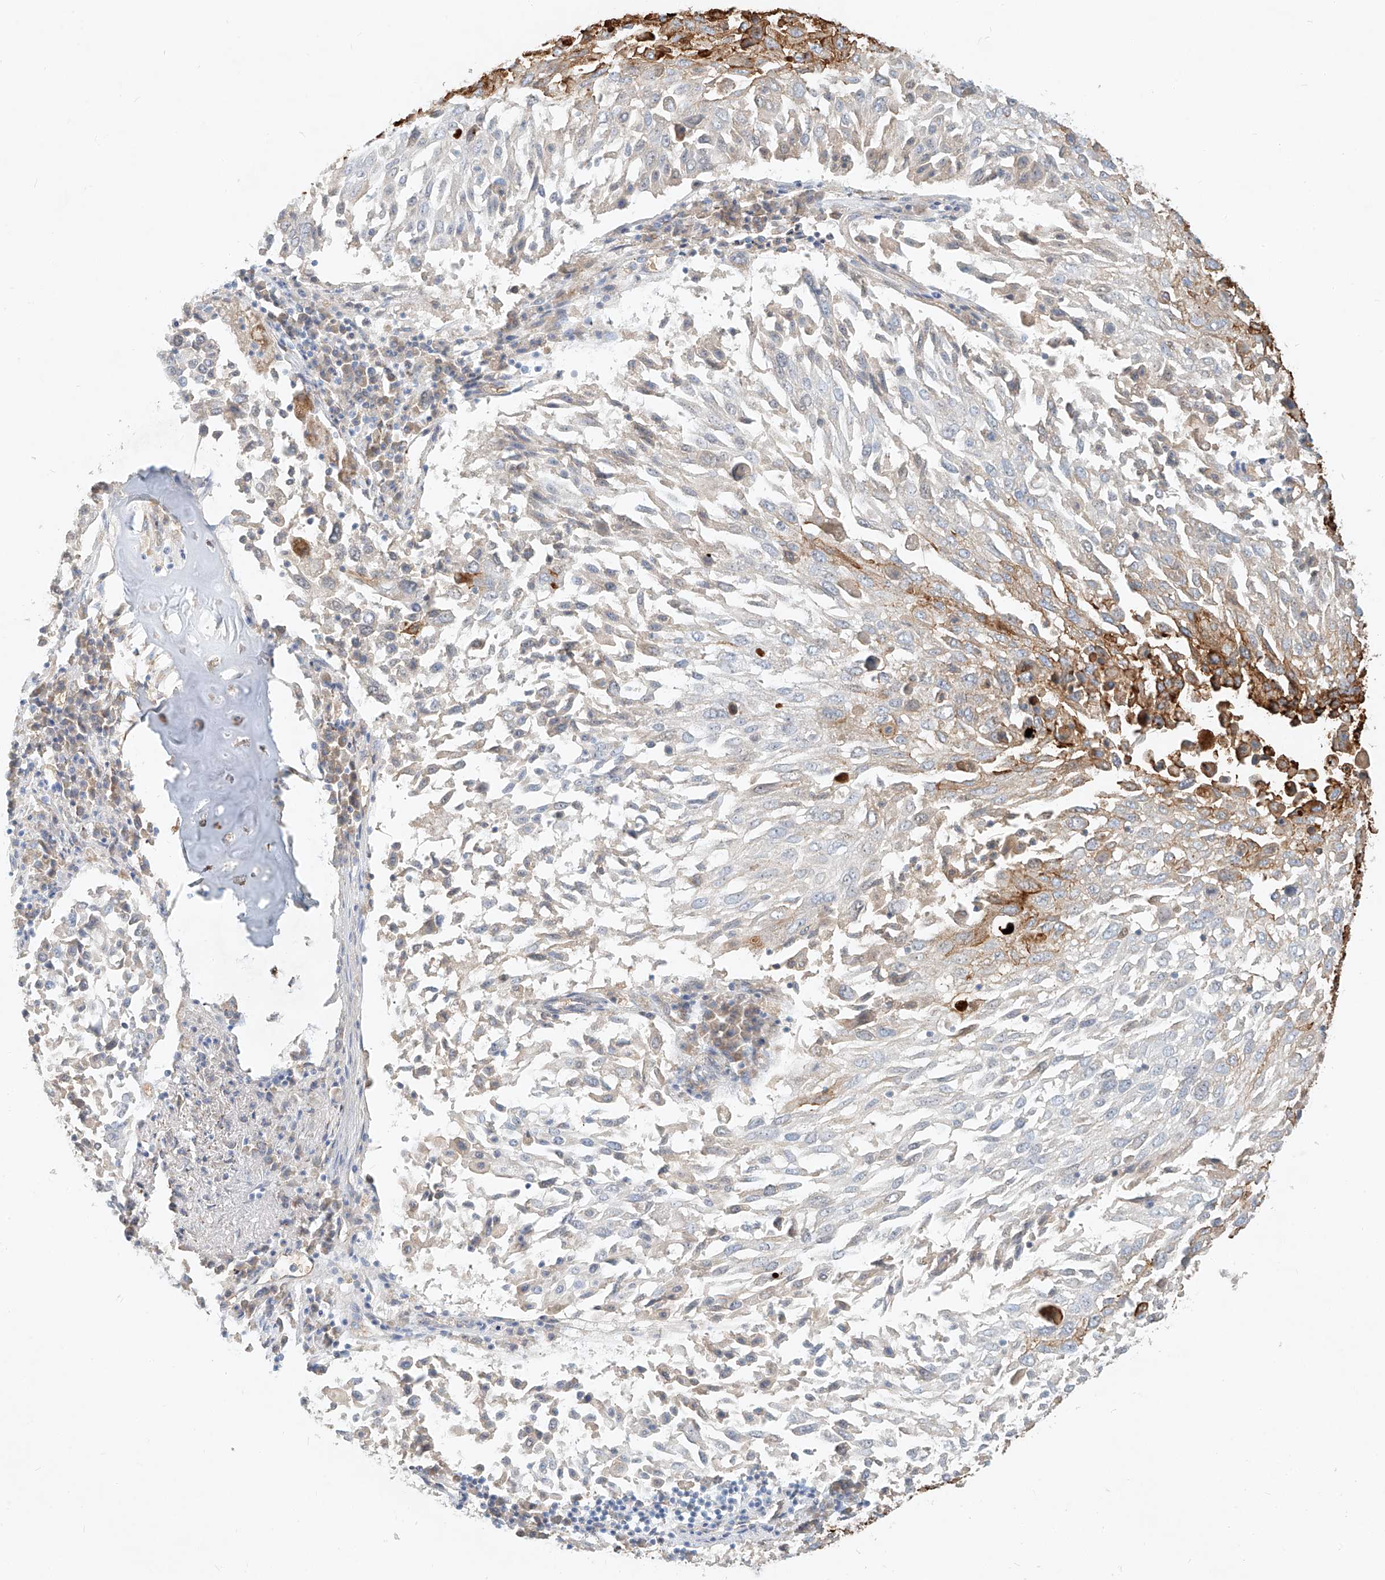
{"staining": {"intensity": "strong", "quantity": "<25%", "location": "cytoplasmic/membranous"}, "tissue": "lung cancer", "cell_type": "Tumor cells", "image_type": "cancer", "snomed": [{"axis": "morphology", "description": "Squamous cell carcinoma, NOS"}, {"axis": "topography", "description": "Lung"}], "caption": "IHC (DAB) staining of human squamous cell carcinoma (lung) shows strong cytoplasmic/membranous protein positivity in approximately <25% of tumor cells. The staining was performed using DAB (3,3'-diaminobenzidine), with brown indicating positive protein expression. Nuclei are stained blue with hematoxylin.", "gene": "SYTL3", "patient": {"sex": "male", "age": 65}}